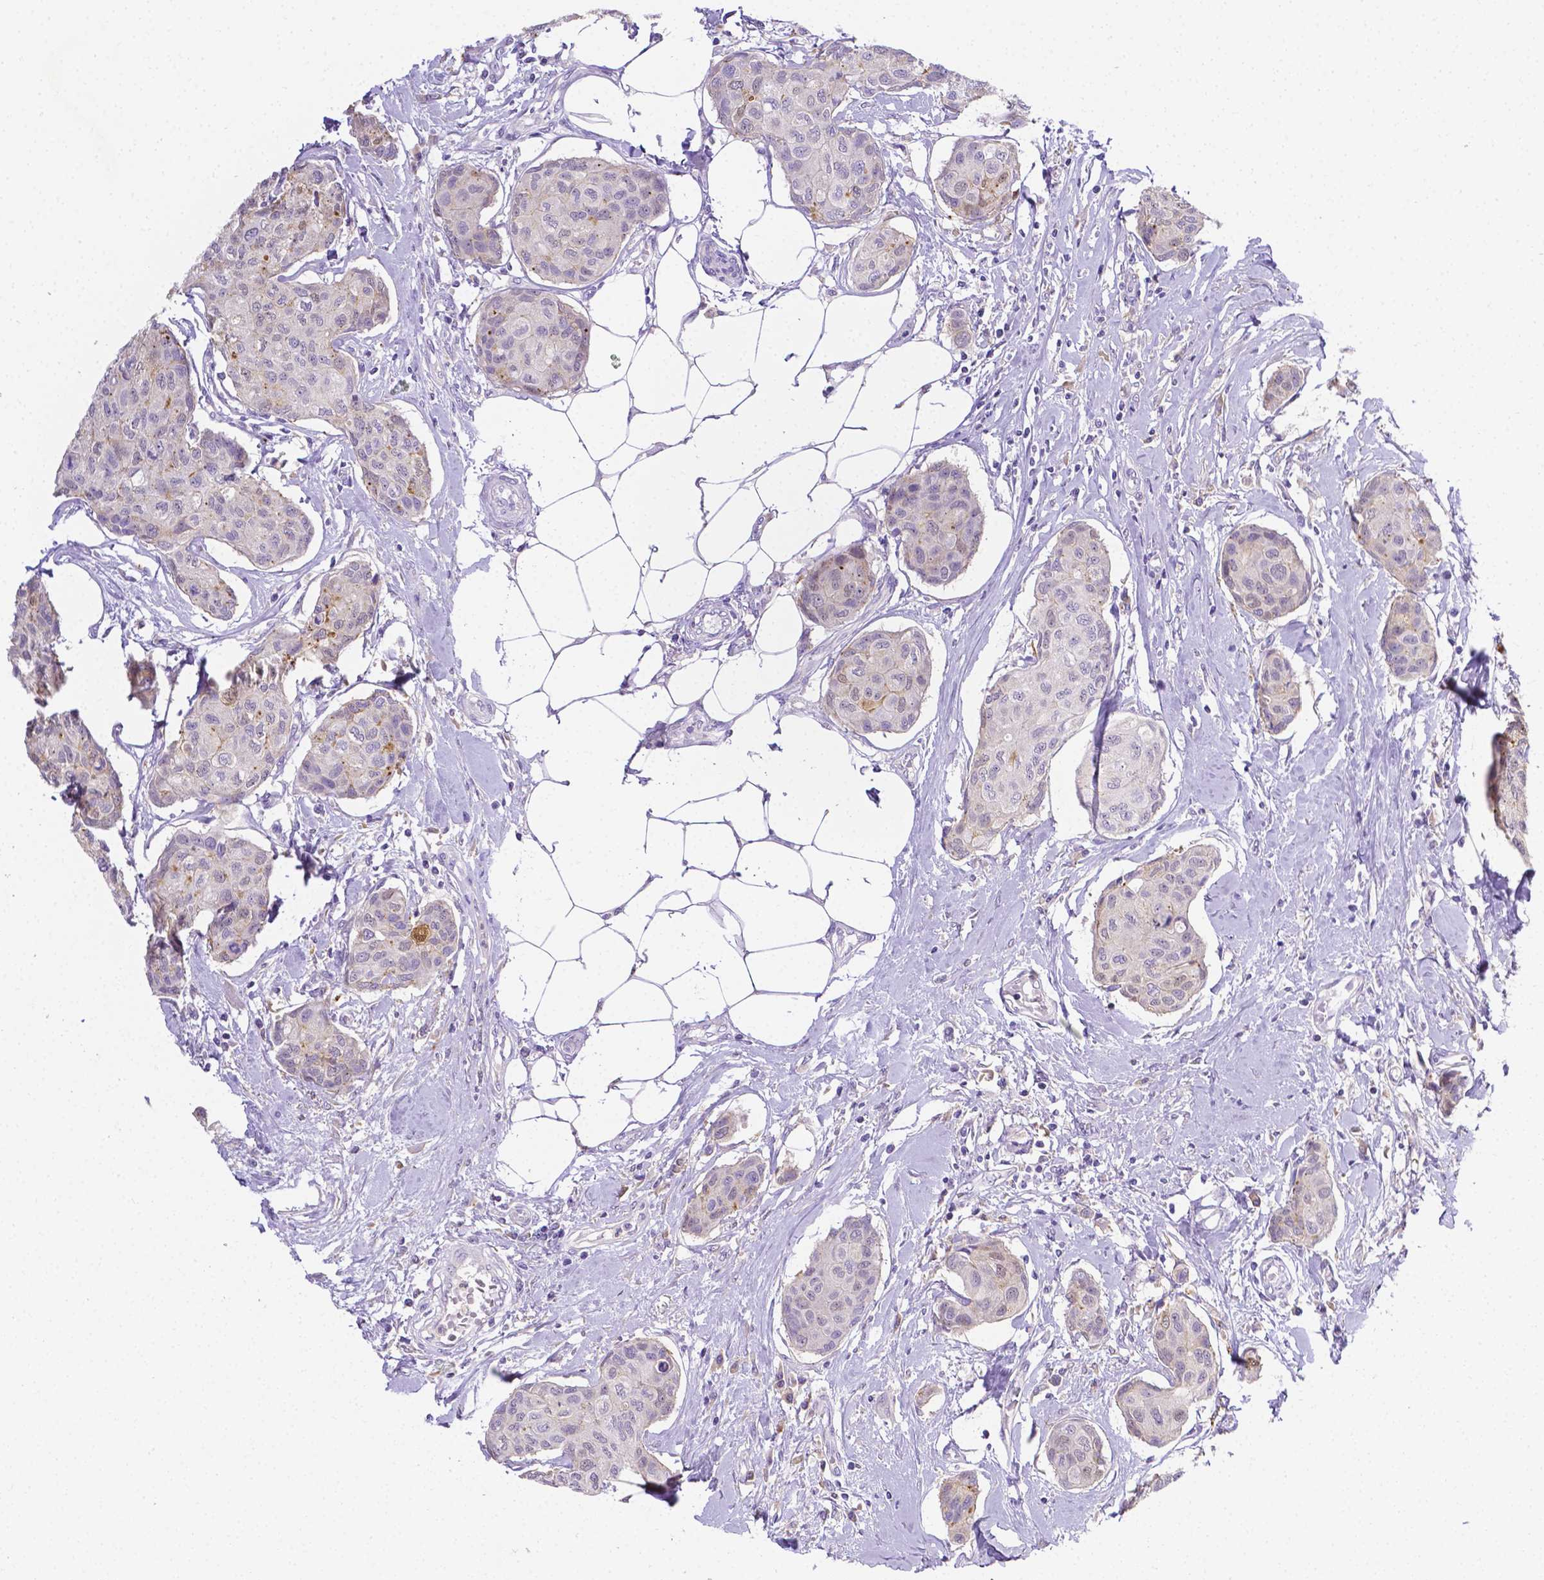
{"staining": {"intensity": "weak", "quantity": "<25%", "location": "cytoplasmic/membranous"}, "tissue": "breast cancer", "cell_type": "Tumor cells", "image_type": "cancer", "snomed": [{"axis": "morphology", "description": "Duct carcinoma"}, {"axis": "topography", "description": "Breast"}], "caption": "Immunohistochemistry (IHC) histopathology image of neoplastic tissue: breast intraductal carcinoma stained with DAB reveals no significant protein staining in tumor cells.", "gene": "NXPH2", "patient": {"sex": "female", "age": 80}}